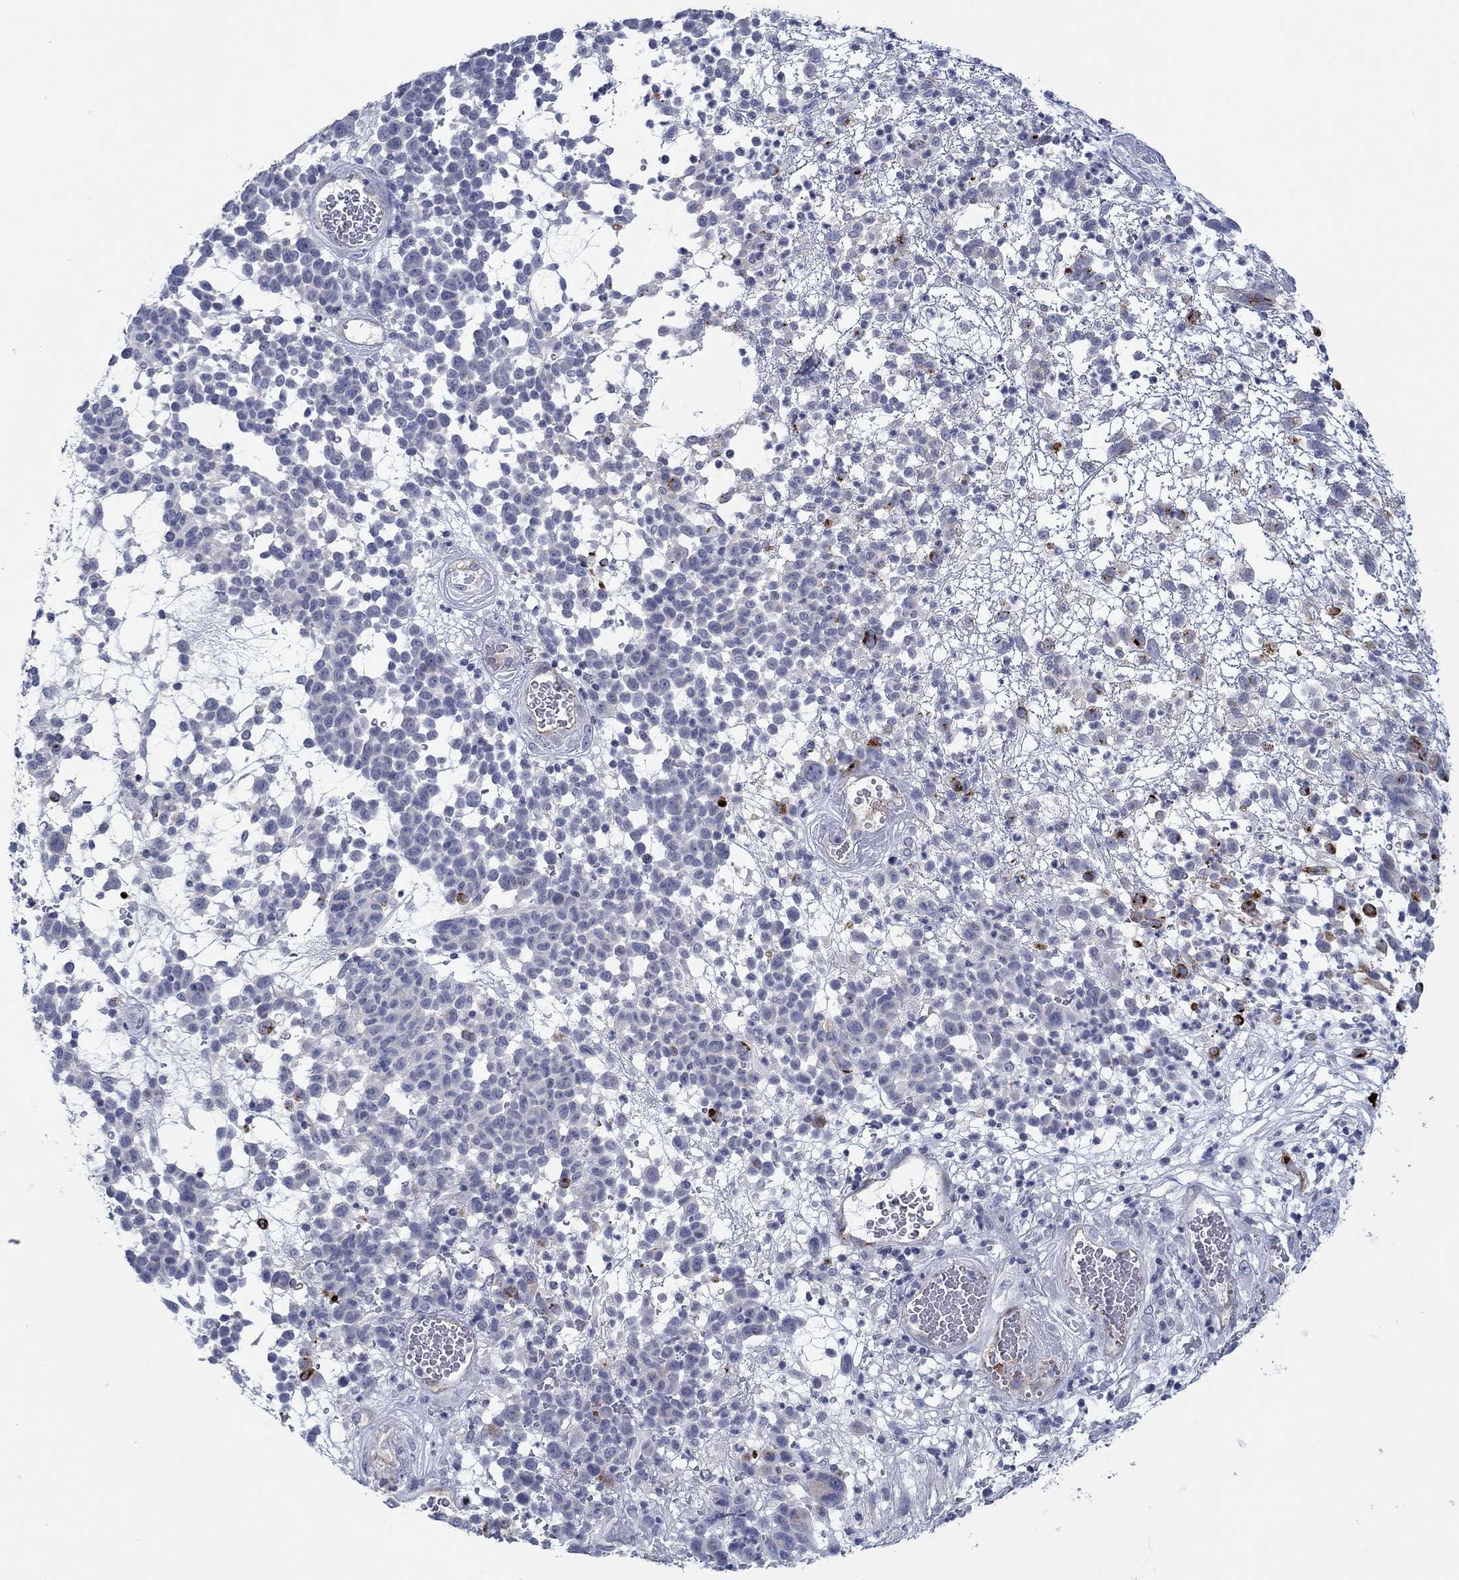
{"staining": {"intensity": "negative", "quantity": "none", "location": "none"}, "tissue": "melanoma", "cell_type": "Tumor cells", "image_type": "cancer", "snomed": [{"axis": "morphology", "description": "Malignant melanoma, NOS"}, {"axis": "topography", "description": "Skin"}], "caption": "IHC micrograph of neoplastic tissue: malignant melanoma stained with DAB reveals no significant protein positivity in tumor cells.", "gene": "GJA5", "patient": {"sex": "male", "age": 59}}